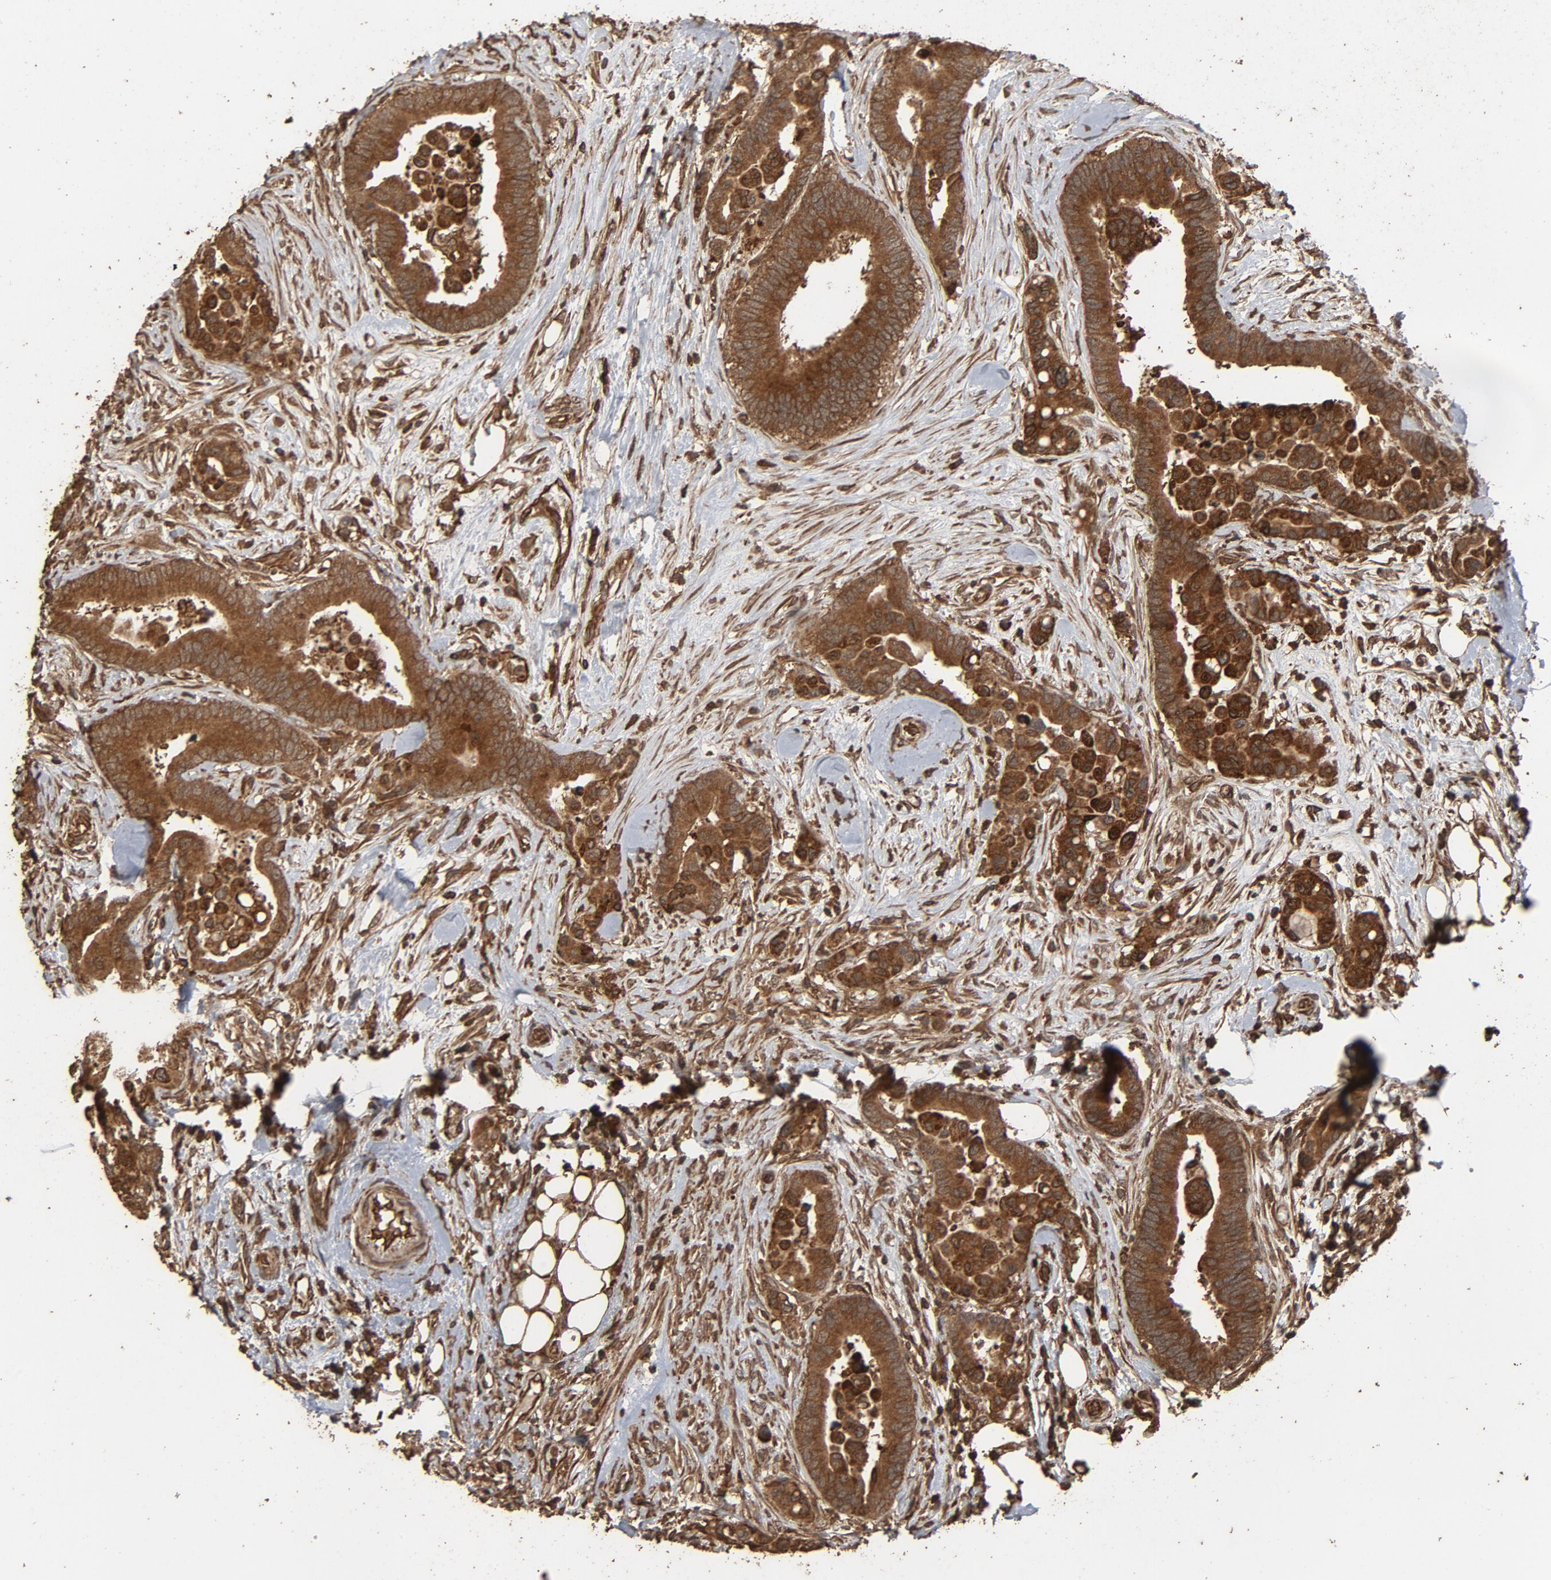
{"staining": {"intensity": "strong", "quantity": ">75%", "location": "cytoplasmic/membranous"}, "tissue": "colorectal cancer", "cell_type": "Tumor cells", "image_type": "cancer", "snomed": [{"axis": "morphology", "description": "Adenocarcinoma, NOS"}, {"axis": "topography", "description": "Colon"}], "caption": "IHC of colorectal adenocarcinoma reveals high levels of strong cytoplasmic/membranous staining in about >75% of tumor cells. (Stains: DAB (3,3'-diaminobenzidine) in brown, nuclei in blue, Microscopy: brightfield microscopy at high magnification).", "gene": "RPS6KA6", "patient": {"sex": "male", "age": 82}}